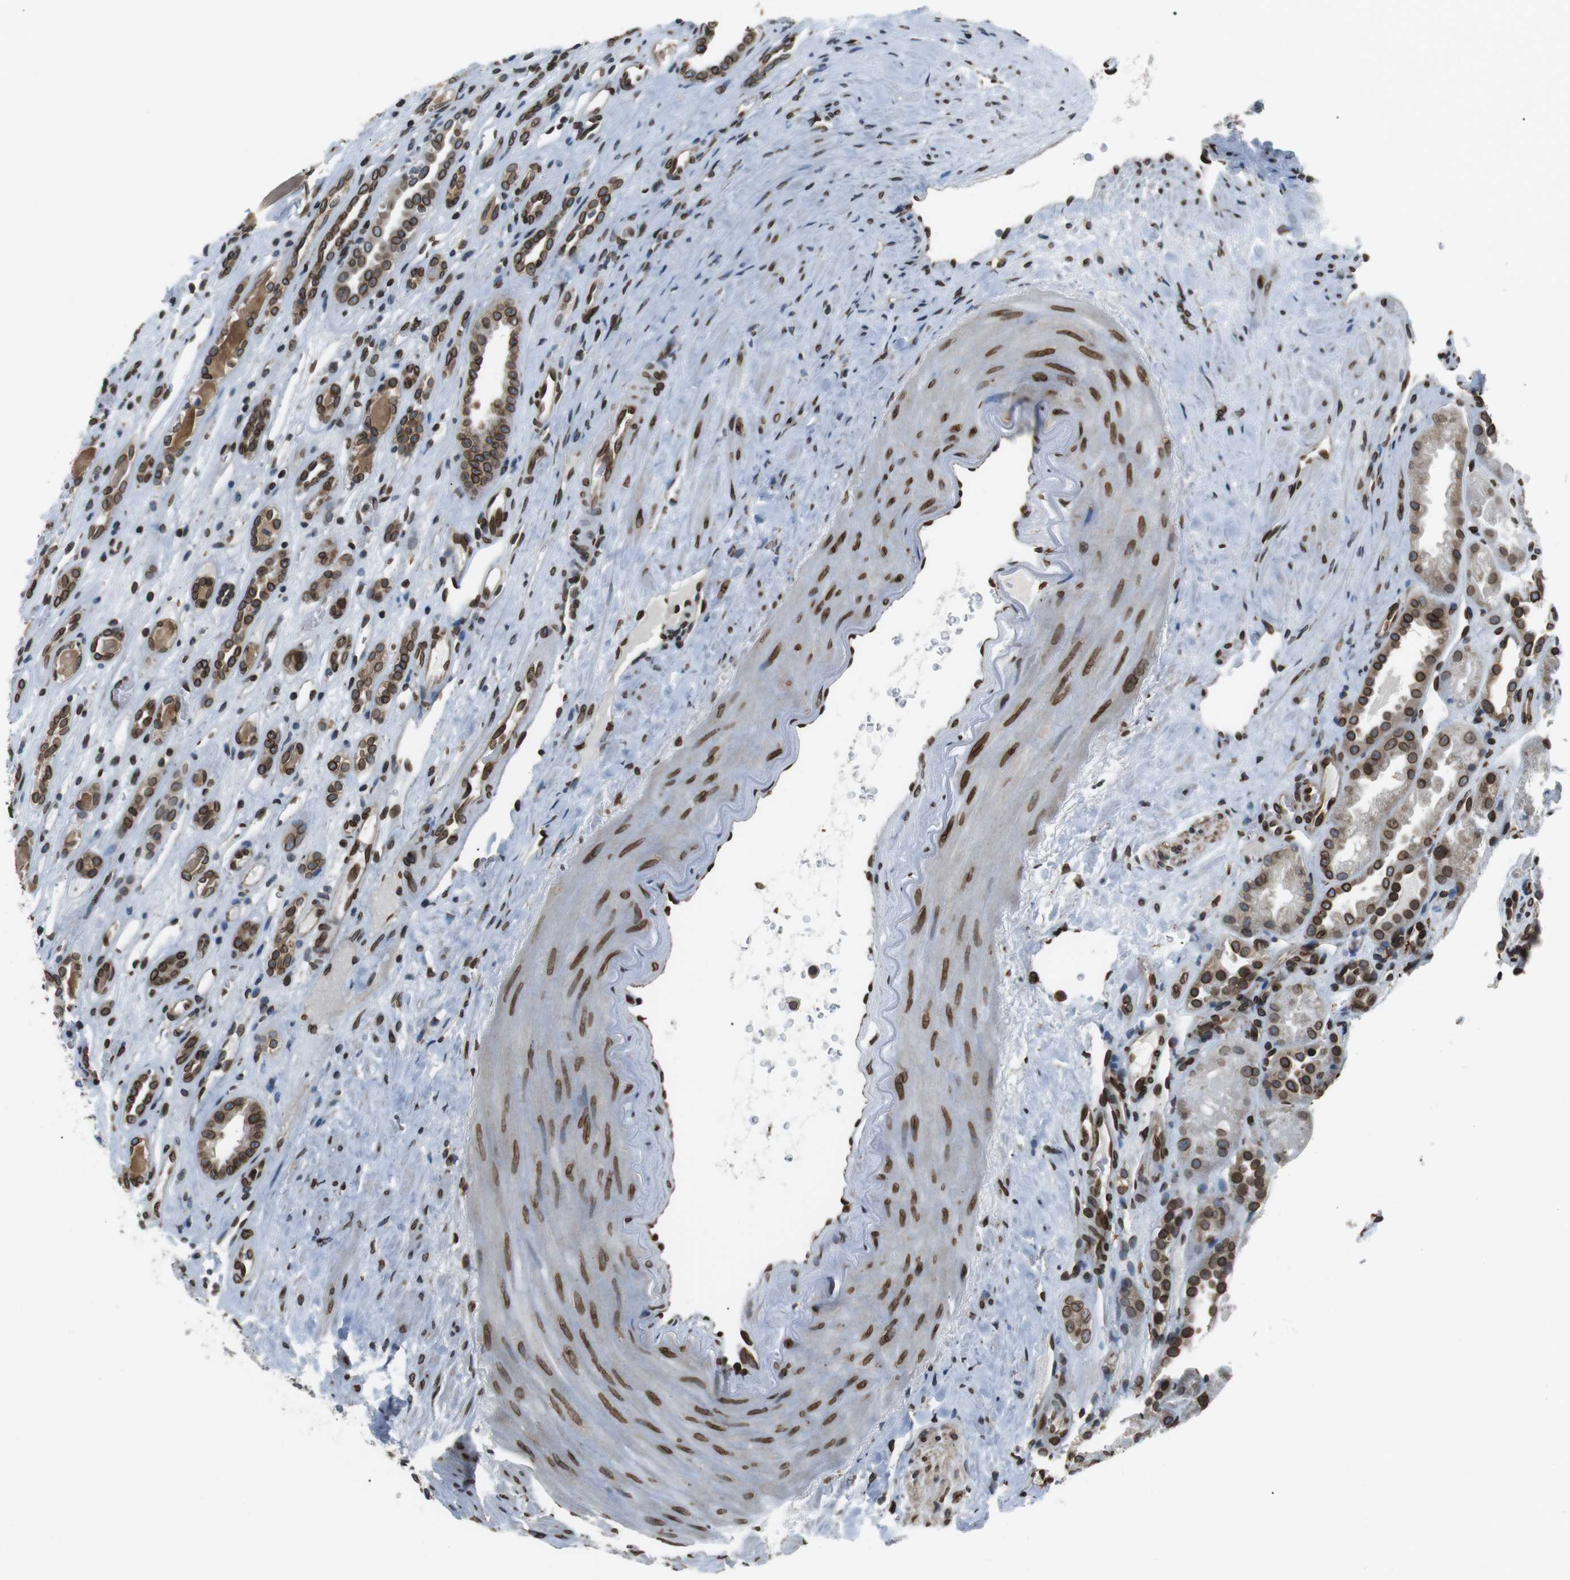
{"staining": {"intensity": "strong", "quantity": ">75%", "location": "cytoplasmic/membranous,nuclear"}, "tissue": "renal cancer", "cell_type": "Tumor cells", "image_type": "cancer", "snomed": [{"axis": "morphology", "description": "Adenocarcinoma, NOS"}, {"axis": "topography", "description": "Kidney"}], "caption": "An image of human renal cancer stained for a protein demonstrates strong cytoplasmic/membranous and nuclear brown staining in tumor cells.", "gene": "TMX4", "patient": {"sex": "female", "age": 60}}